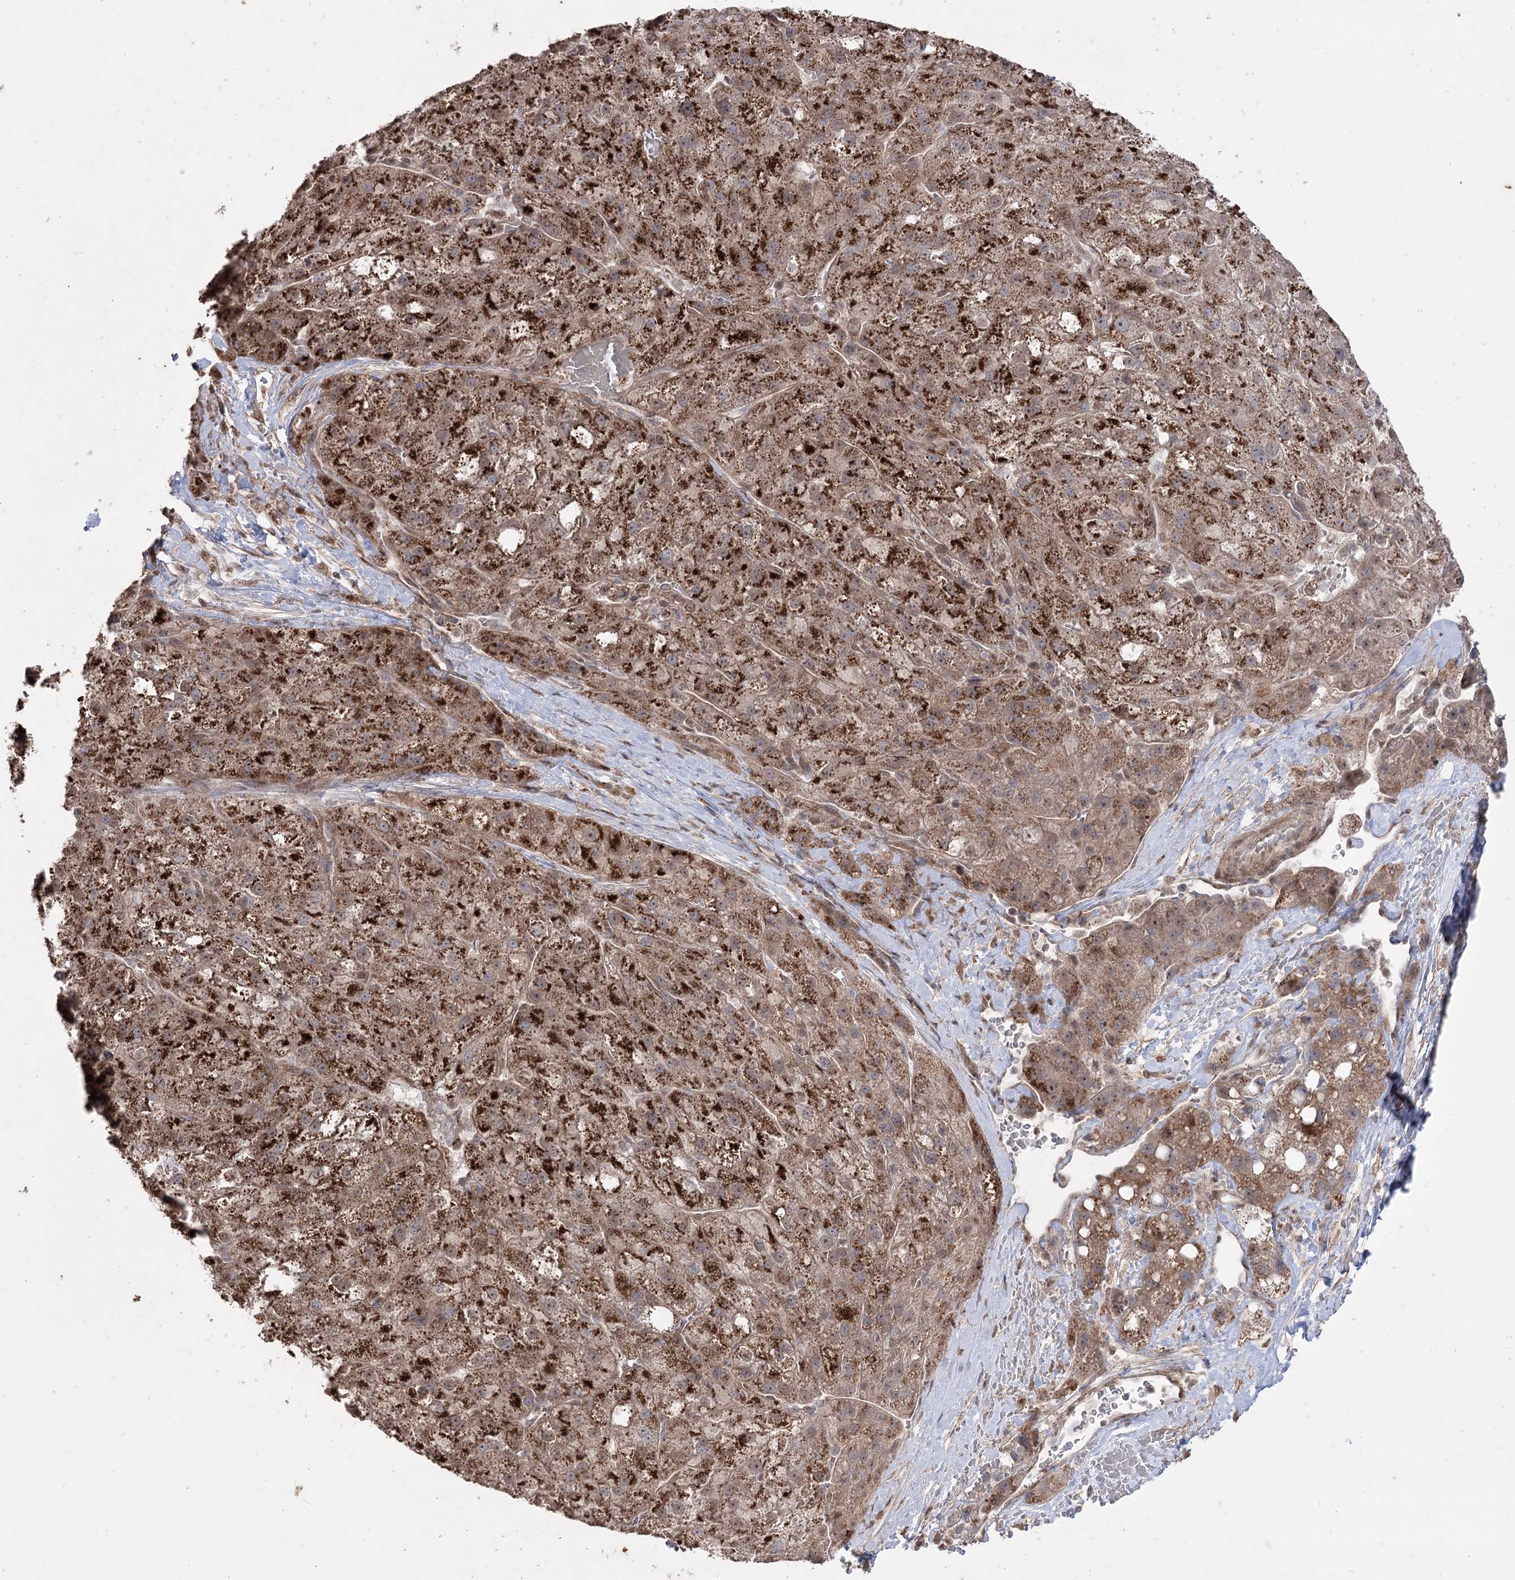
{"staining": {"intensity": "strong", "quantity": ">75%", "location": "cytoplasmic/membranous"}, "tissue": "liver cancer", "cell_type": "Tumor cells", "image_type": "cancer", "snomed": [{"axis": "morphology", "description": "Normal tissue, NOS"}, {"axis": "morphology", "description": "Carcinoma, Hepatocellular, NOS"}, {"axis": "topography", "description": "Liver"}], "caption": "Immunohistochemical staining of human liver cancer (hepatocellular carcinoma) demonstrates high levels of strong cytoplasmic/membranous positivity in approximately >75% of tumor cells.", "gene": "ZSCAN23", "patient": {"sex": "male", "age": 57}}